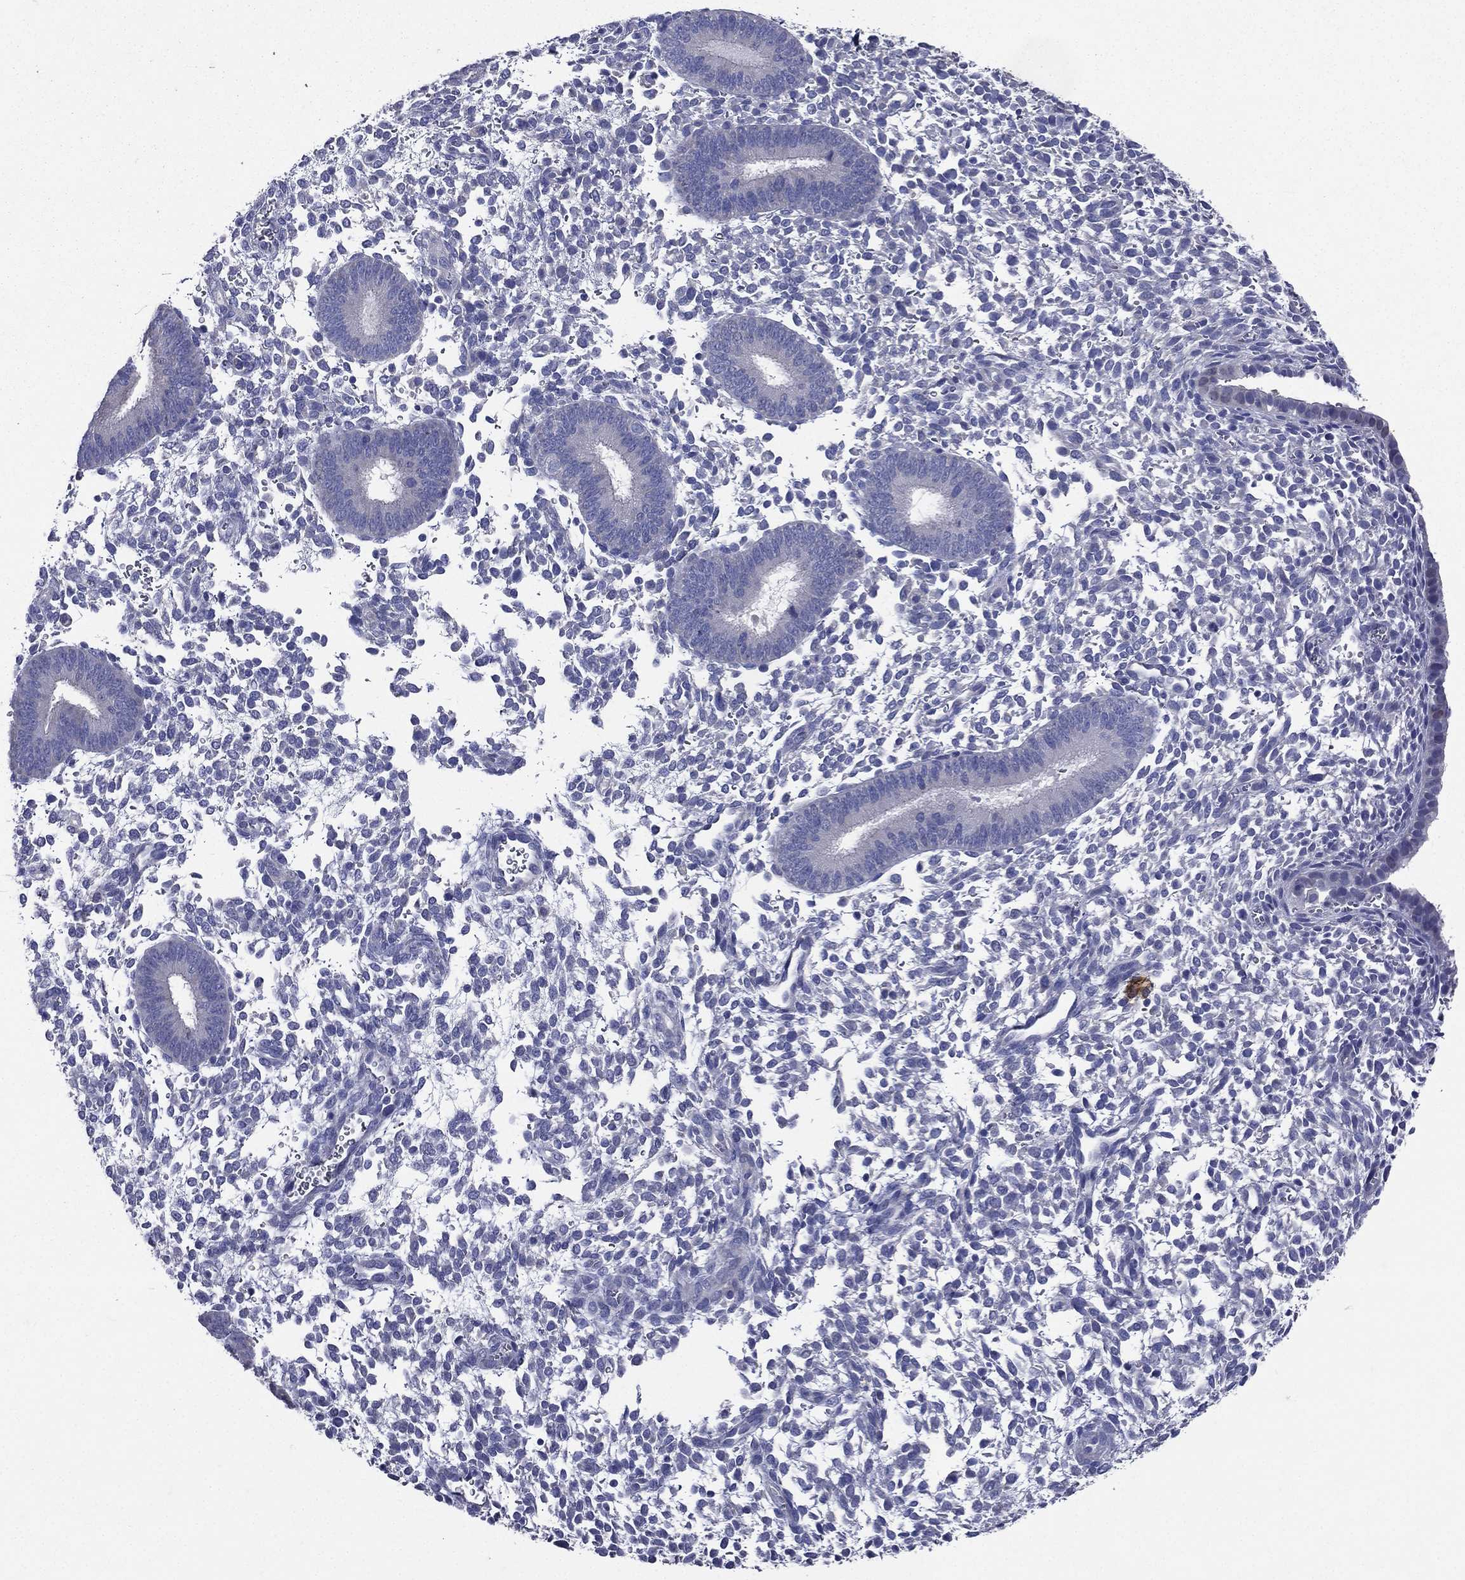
{"staining": {"intensity": "negative", "quantity": "none", "location": "none"}, "tissue": "endometrium", "cell_type": "Cells in endometrial stroma", "image_type": "normal", "snomed": [{"axis": "morphology", "description": "Normal tissue, NOS"}, {"axis": "topography", "description": "Endometrium"}], "caption": "A histopathology image of endometrium stained for a protein exhibits no brown staining in cells in endometrial stroma. (DAB (3,3'-diaminobenzidine) immunohistochemistry (IHC), high magnification).", "gene": "TGM1", "patient": {"sex": "female", "age": 39}}